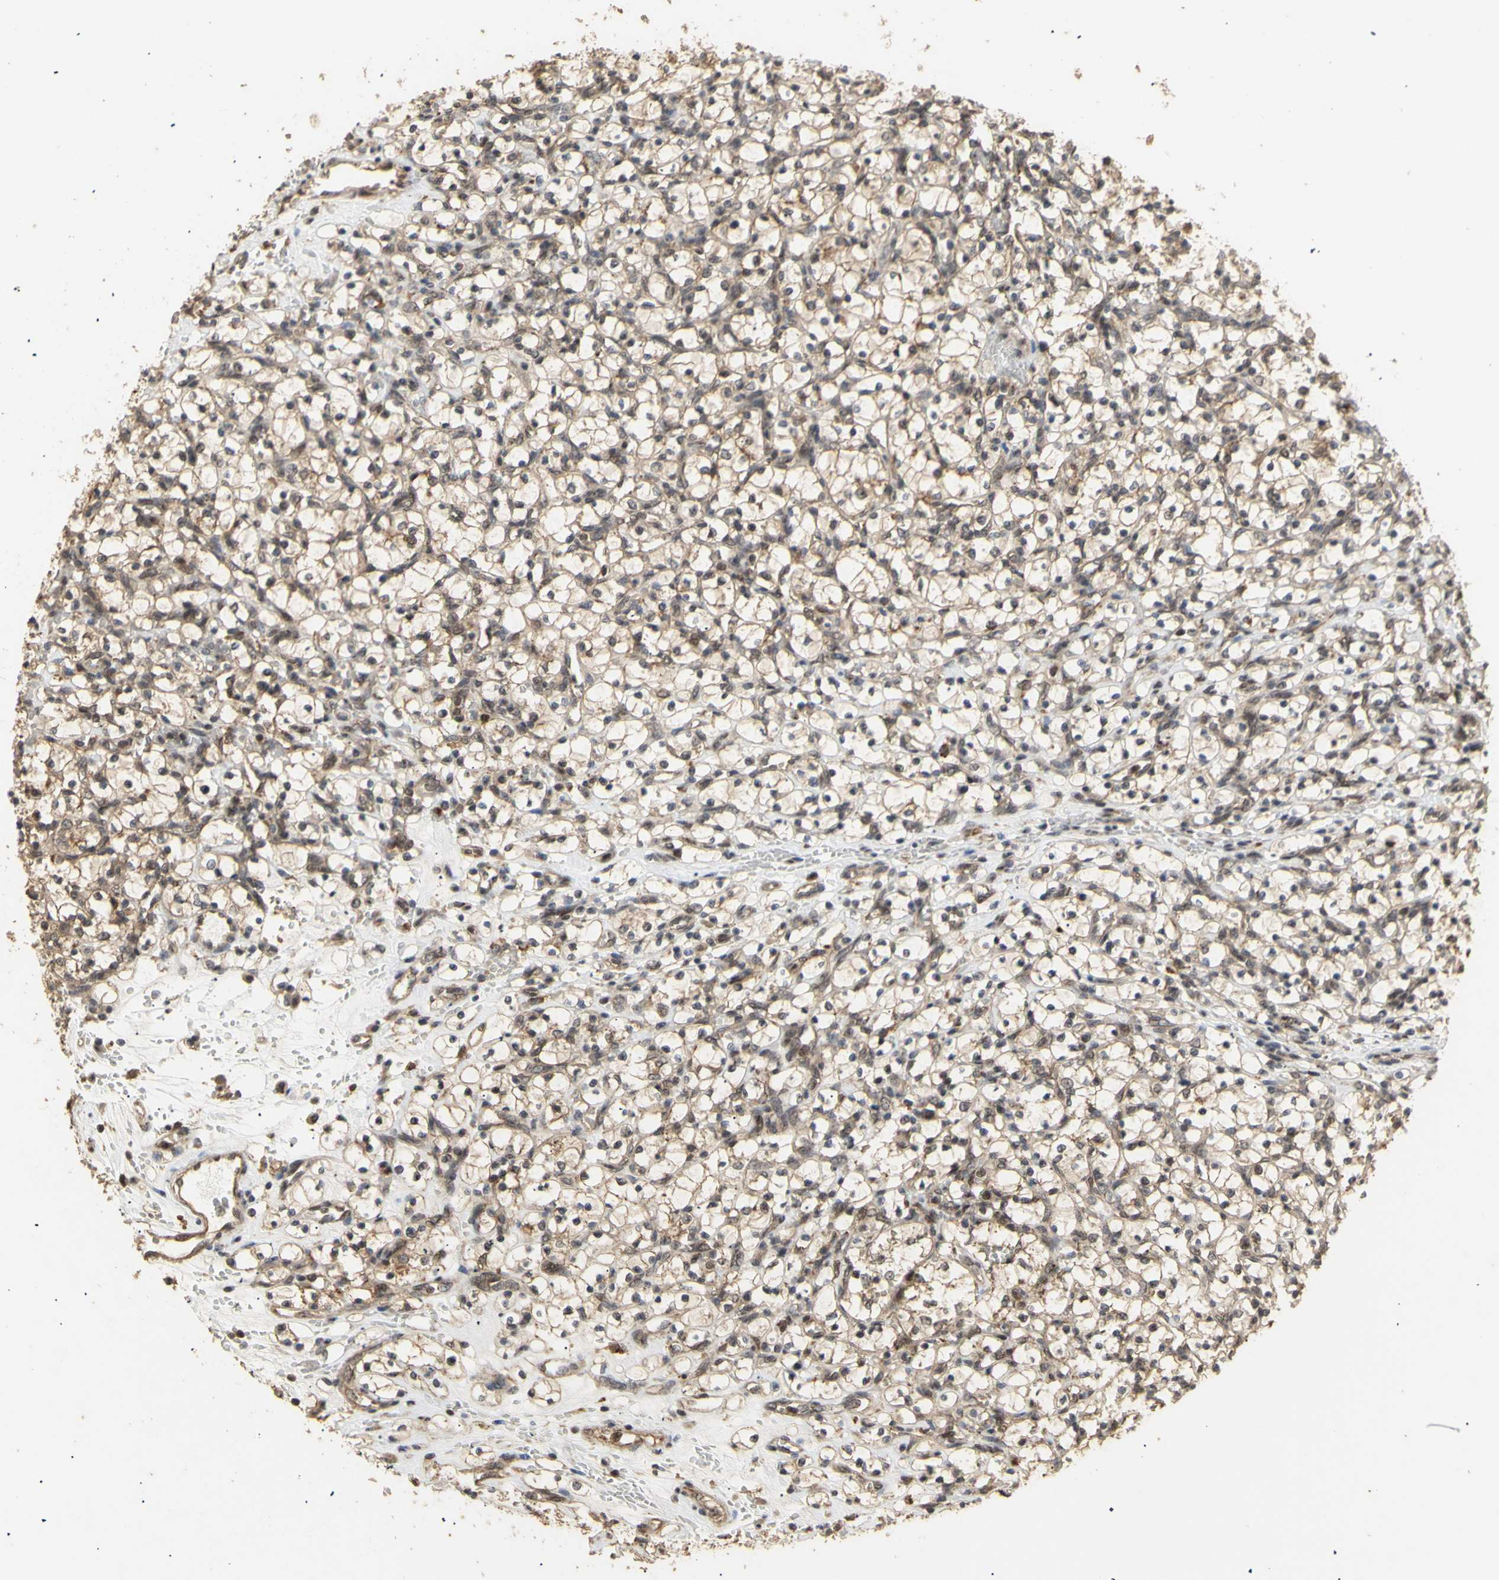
{"staining": {"intensity": "weak", "quantity": ">75%", "location": "cytoplasmic/membranous"}, "tissue": "renal cancer", "cell_type": "Tumor cells", "image_type": "cancer", "snomed": [{"axis": "morphology", "description": "Adenocarcinoma, NOS"}, {"axis": "topography", "description": "Kidney"}], "caption": "A histopathology image of renal cancer stained for a protein demonstrates weak cytoplasmic/membranous brown staining in tumor cells. (Stains: DAB (3,3'-diaminobenzidine) in brown, nuclei in blue, Microscopy: brightfield microscopy at high magnification).", "gene": "GTF2E2", "patient": {"sex": "female", "age": 69}}